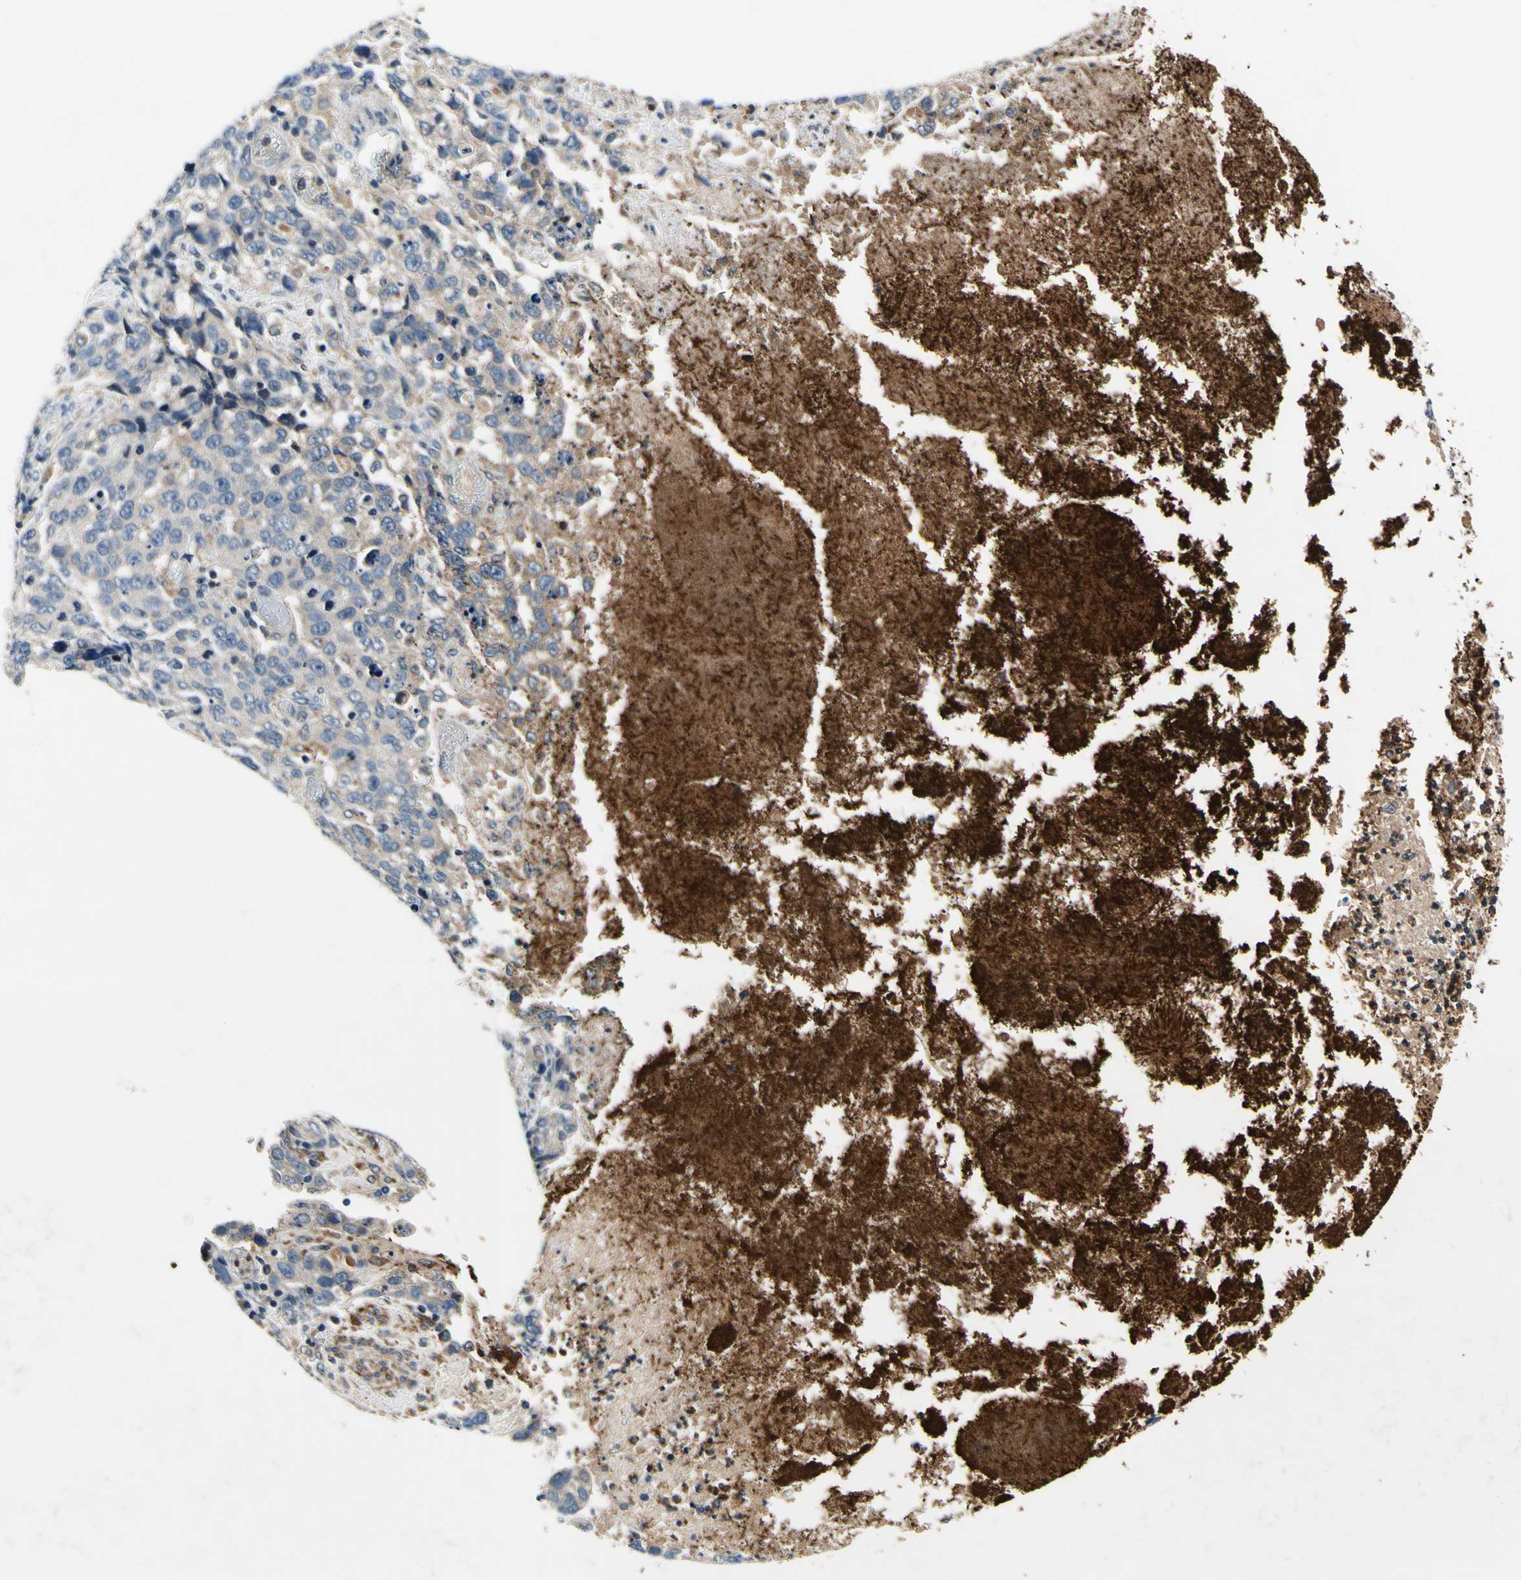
{"staining": {"intensity": "negative", "quantity": "none", "location": "none"}, "tissue": "stomach cancer", "cell_type": "Tumor cells", "image_type": "cancer", "snomed": [{"axis": "morphology", "description": "Normal tissue, NOS"}, {"axis": "morphology", "description": "Adenocarcinoma, NOS"}, {"axis": "topography", "description": "Stomach"}], "caption": "Immunohistochemistry (IHC) micrograph of adenocarcinoma (stomach) stained for a protein (brown), which reveals no positivity in tumor cells. (DAB immunohistochemistry (IHC), high magnification).", "gene": "PLA2G4A", "patient": {"sex": "male", "age": 48}}